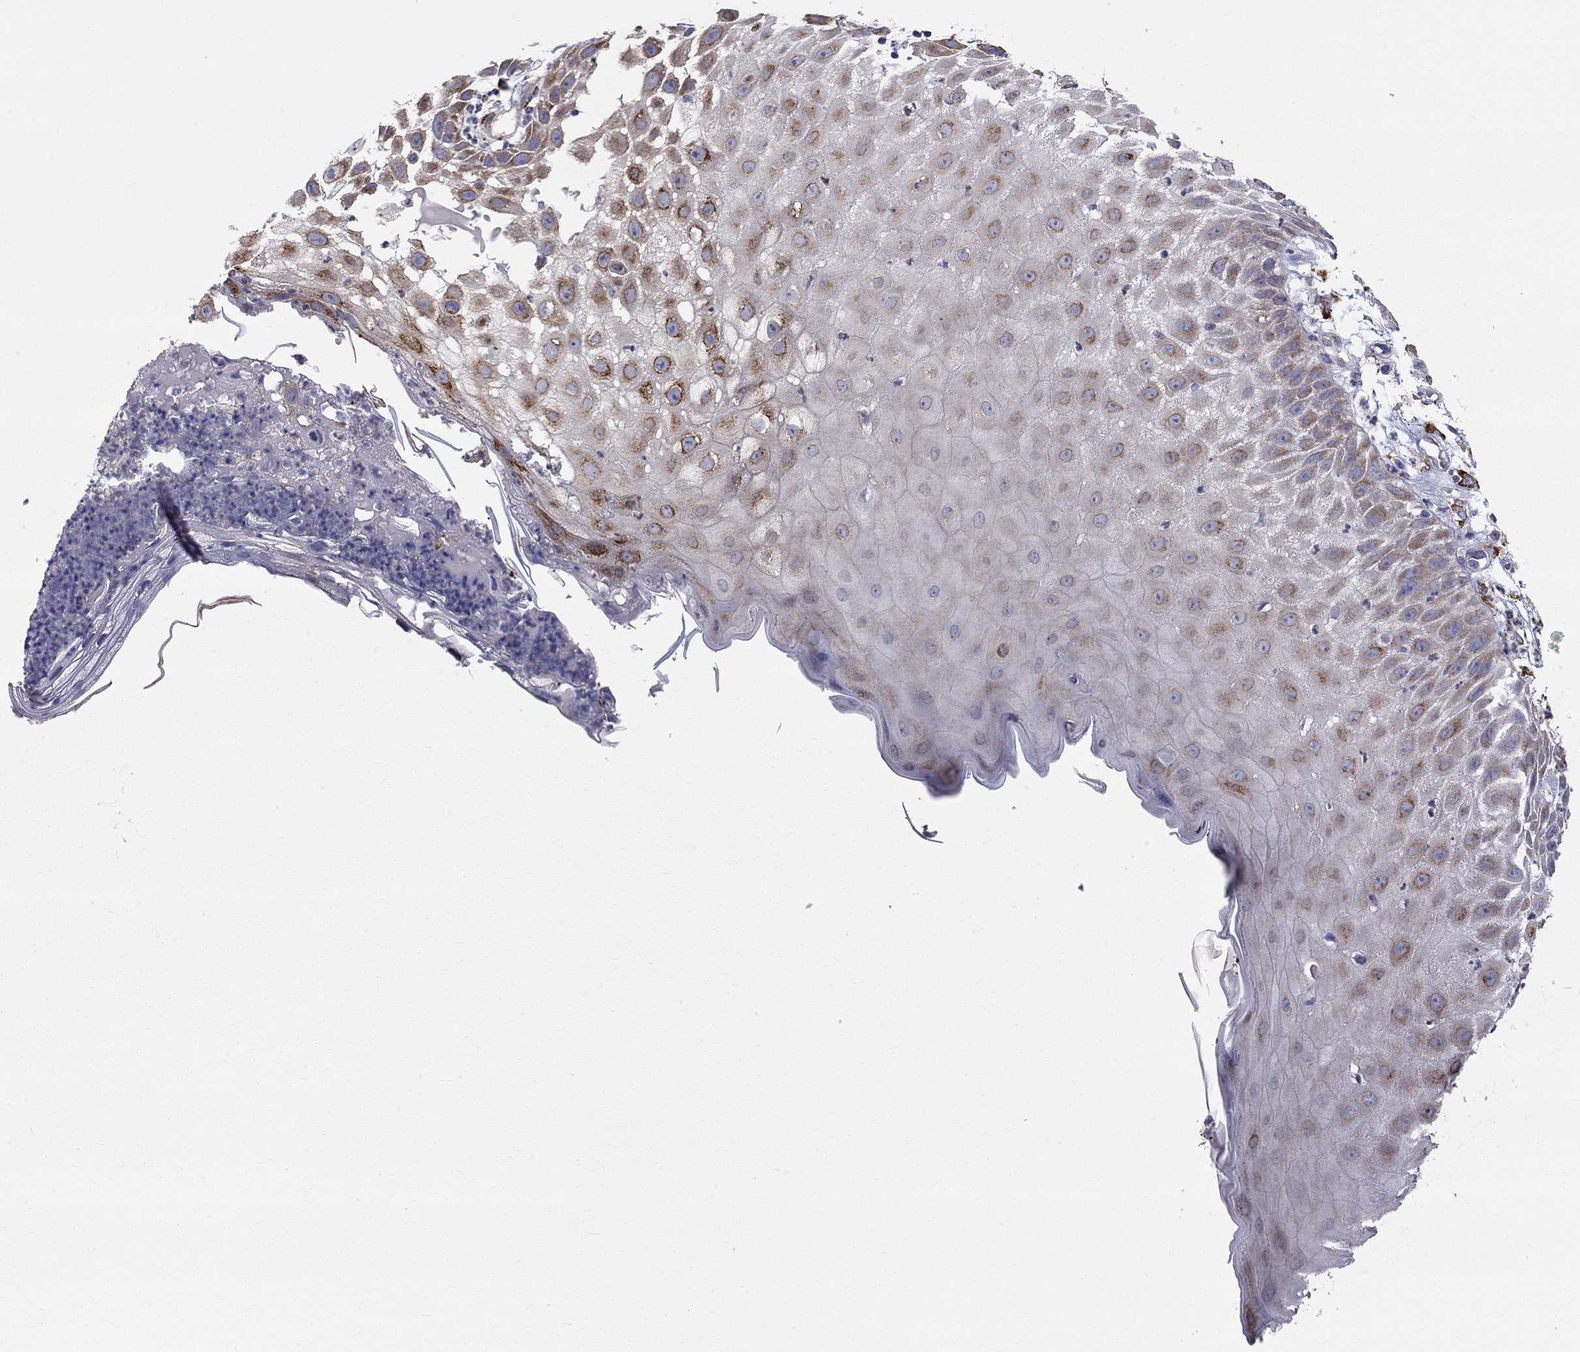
{"staining": {"intensity": "strong", "quantity": "<25%", "location": "cytoplasmic/membranous"}, "tissue": "skin cancer", "cell_type": "Tumor cells", "image_type": "cancer", "snomed": [{"axis": "morphology", "description": "Normal tissue, NOS"}, {"axis": "morphology", "description": "Squamous cell carcinoma, NOS"}, {"axis": "topography", "description": "Skin"}], "caption": "Human squamous cell carcinoma (skin) stained for a protein (brown) demonstrates strong cytoplasmic/membranous positive staining in about <25% of tumor cells.", "gene": "CASTOR1", "patient": {"sex": "male", "age": 79}}